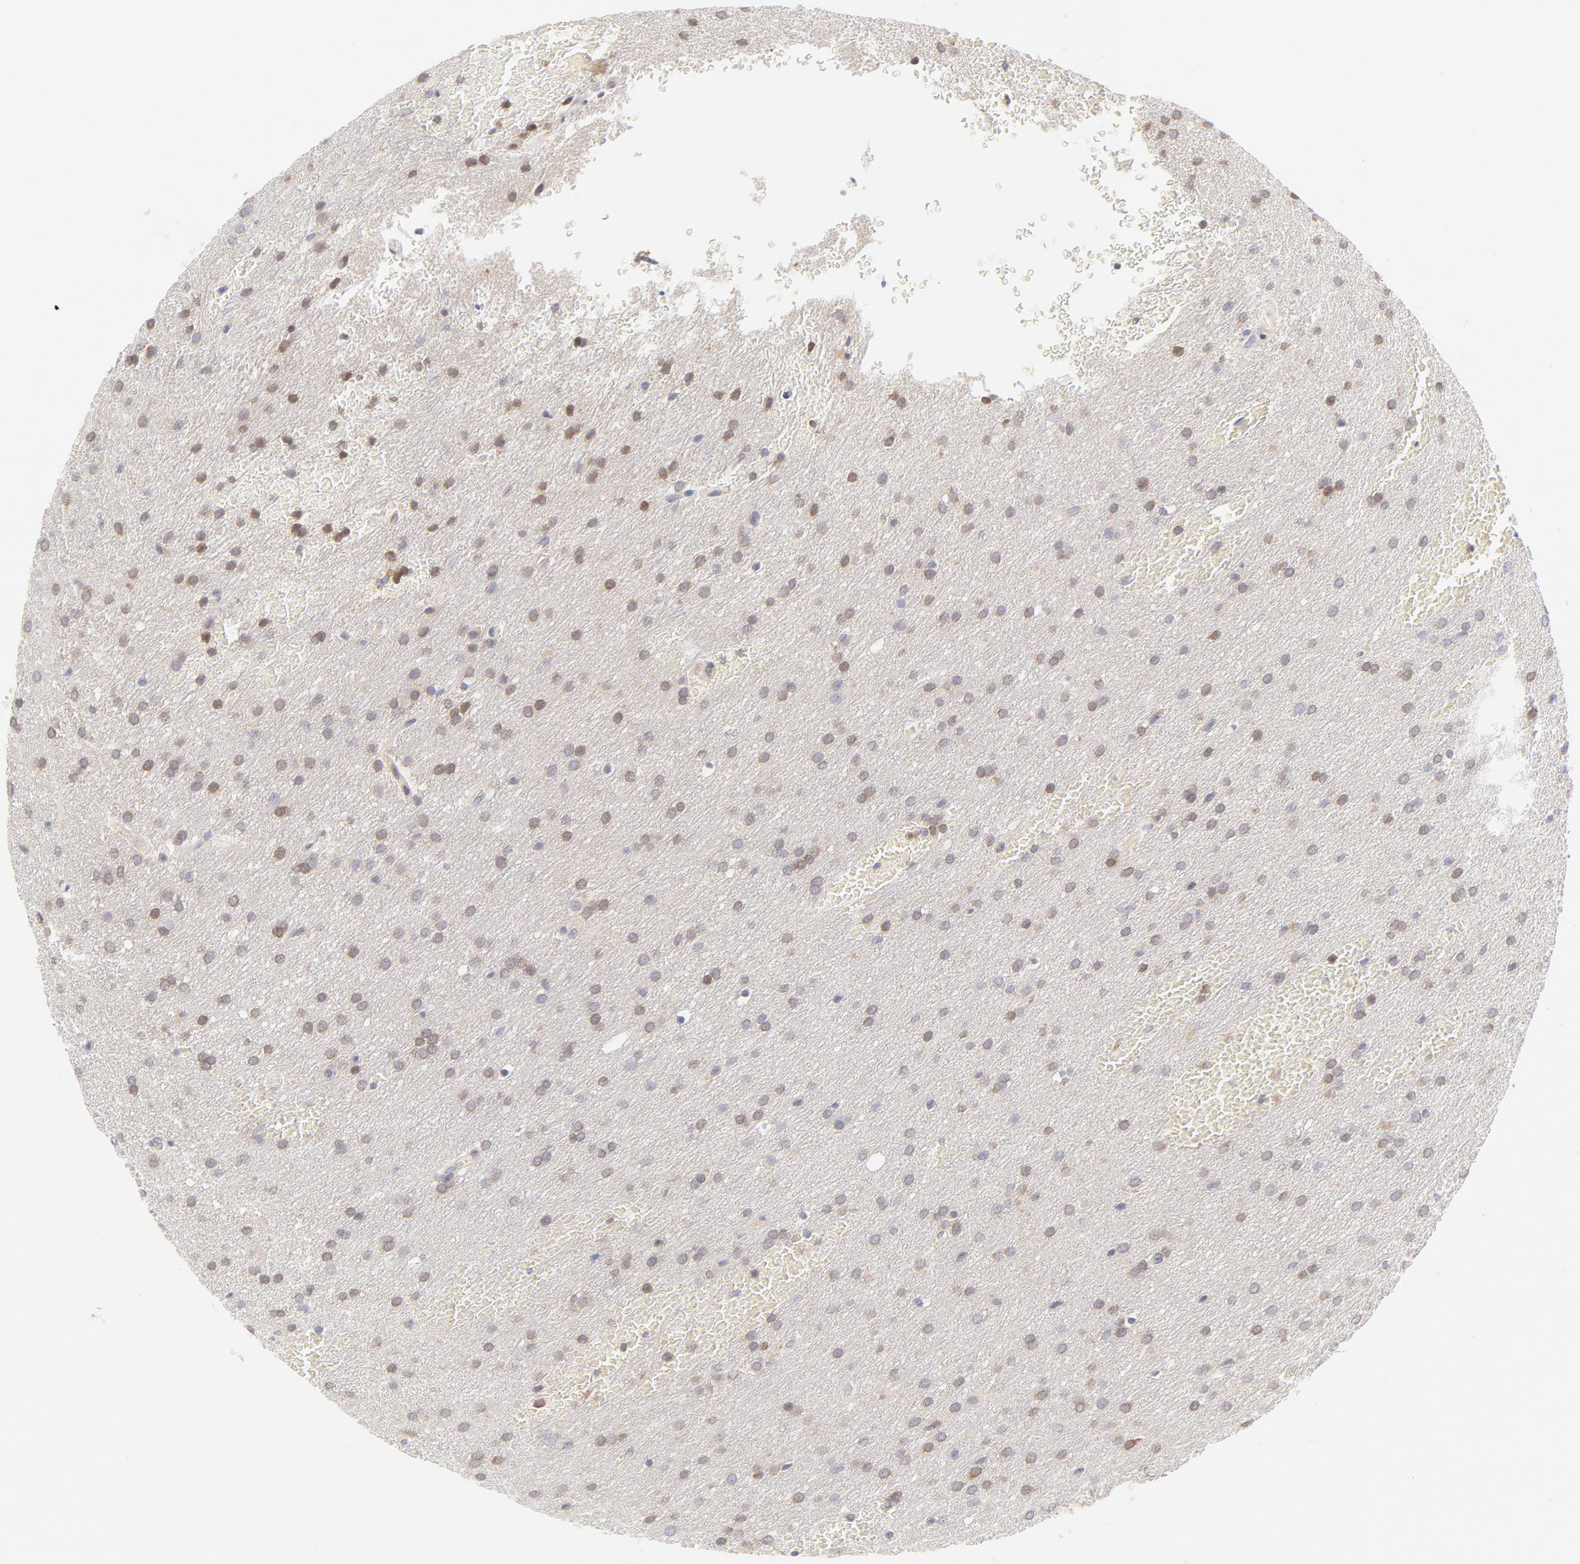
{"staining": {"intensity": "moderate", "quantity": ">75%", "location": "cytoplasmic/membranous"}, "tissue": "glioma", "cell_type": "Tumor cells", "image_type": "cancer", "snomed": [{"axis": "morphology", "description": "Glioma, malignant, Low grade"}, {"axis": "topography", "description": "Brain"}], "caption": "Immunohistochemical staining of malignant glioma (low-grade) shows medium levels of moderate cytoplasmic/membranous expression in about >75% of tumor cells.", "gene": "RPS6KA1", "patient": {"sex": "female", "age": 32}}